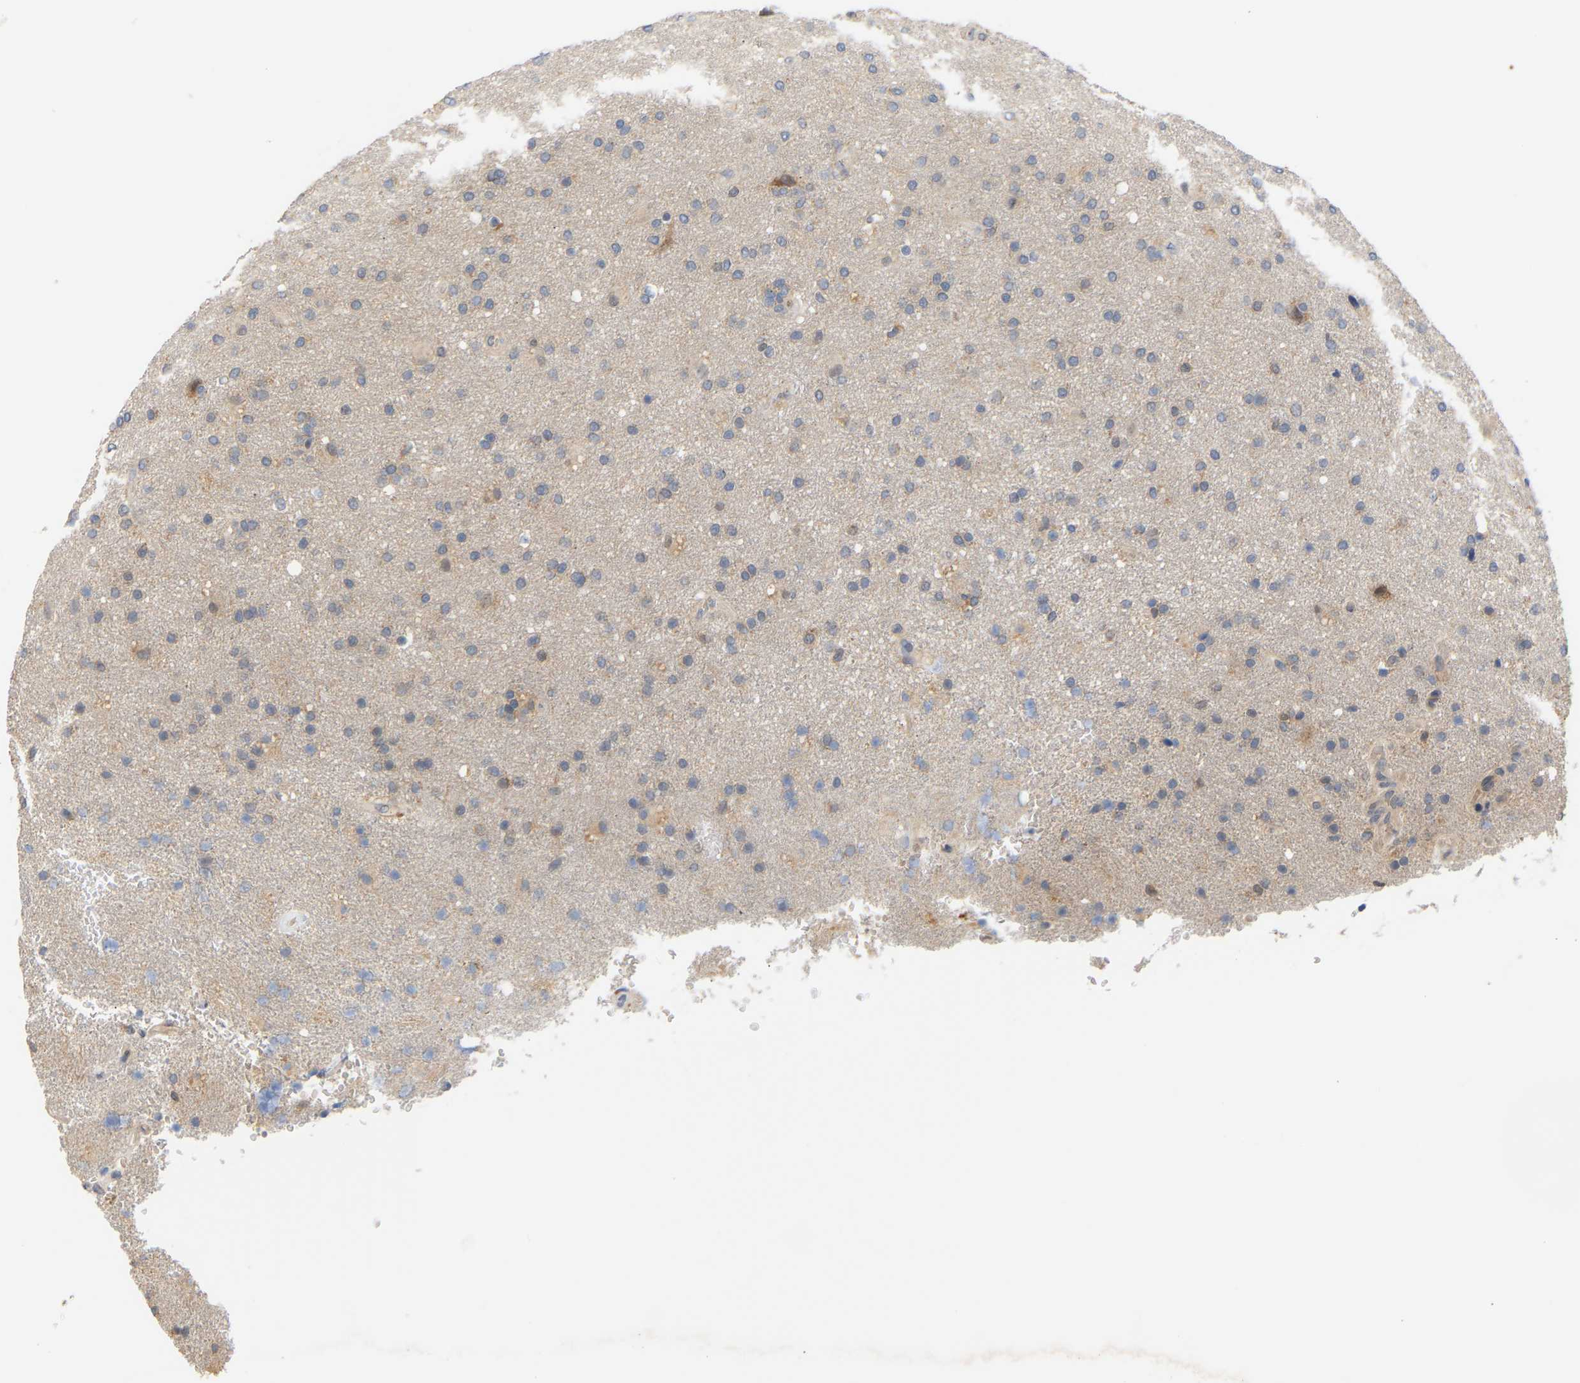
{"staining": {"intensity": "weak", "quantity": "<25%", "location": "cytoplasmic/membranous"}, "tissue": "glioma", "cell_type": "Tumor cells", "image_type": "cancer", "snomed": [{"axis": "morphology", "description": "Glioma, malignant, High grade"}, {"axis": "topography", "description": "Brain"}], "caption": "Immunohistochemical staining of human glioma displays no significant staining in tumor cells.", "gene": "TPMT", "patient": {"sex": "male", "age": 72}}